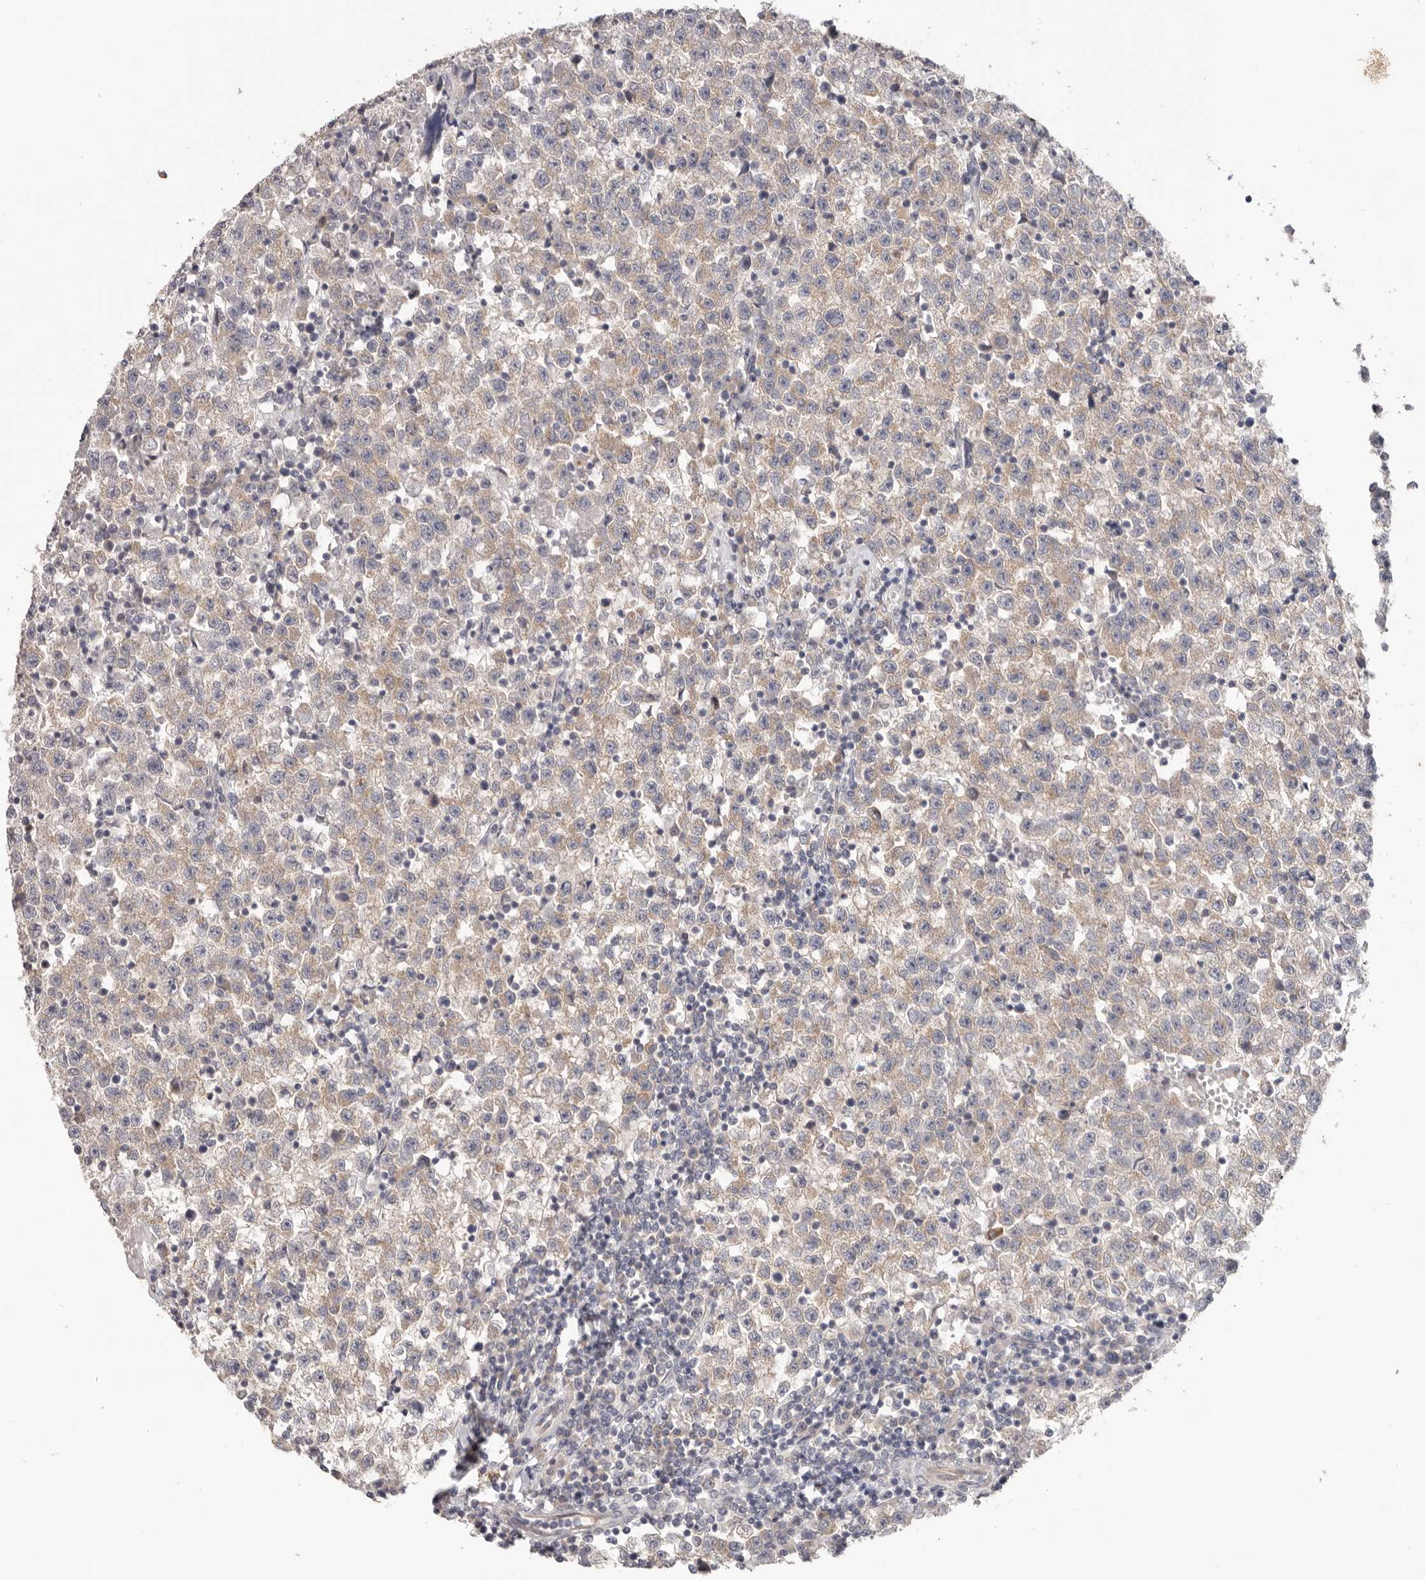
{"staining": {"intensity": "weak", "quantity": "25%-75%", "location": "cytoplasmic/membranous"}, "tissue": "testis cancer", "cell_type": "Tumor cells", "image_type": "cancer", "snomed": [{"axis": "morphology", "description": "Seminoma, NOS"}, {"axis": "topography", "description": "Testis"}], "caption": "Immunohistochemical staining of testis cancer displays low levels of weak cytoplasmic/membranous positivity in approximately 25%-75% of tumor cells. (Brightfield microscopy of DAB IHC at high magnification).", "gene": "WDR77", "patient": {"sex": "male", "age": 22}}